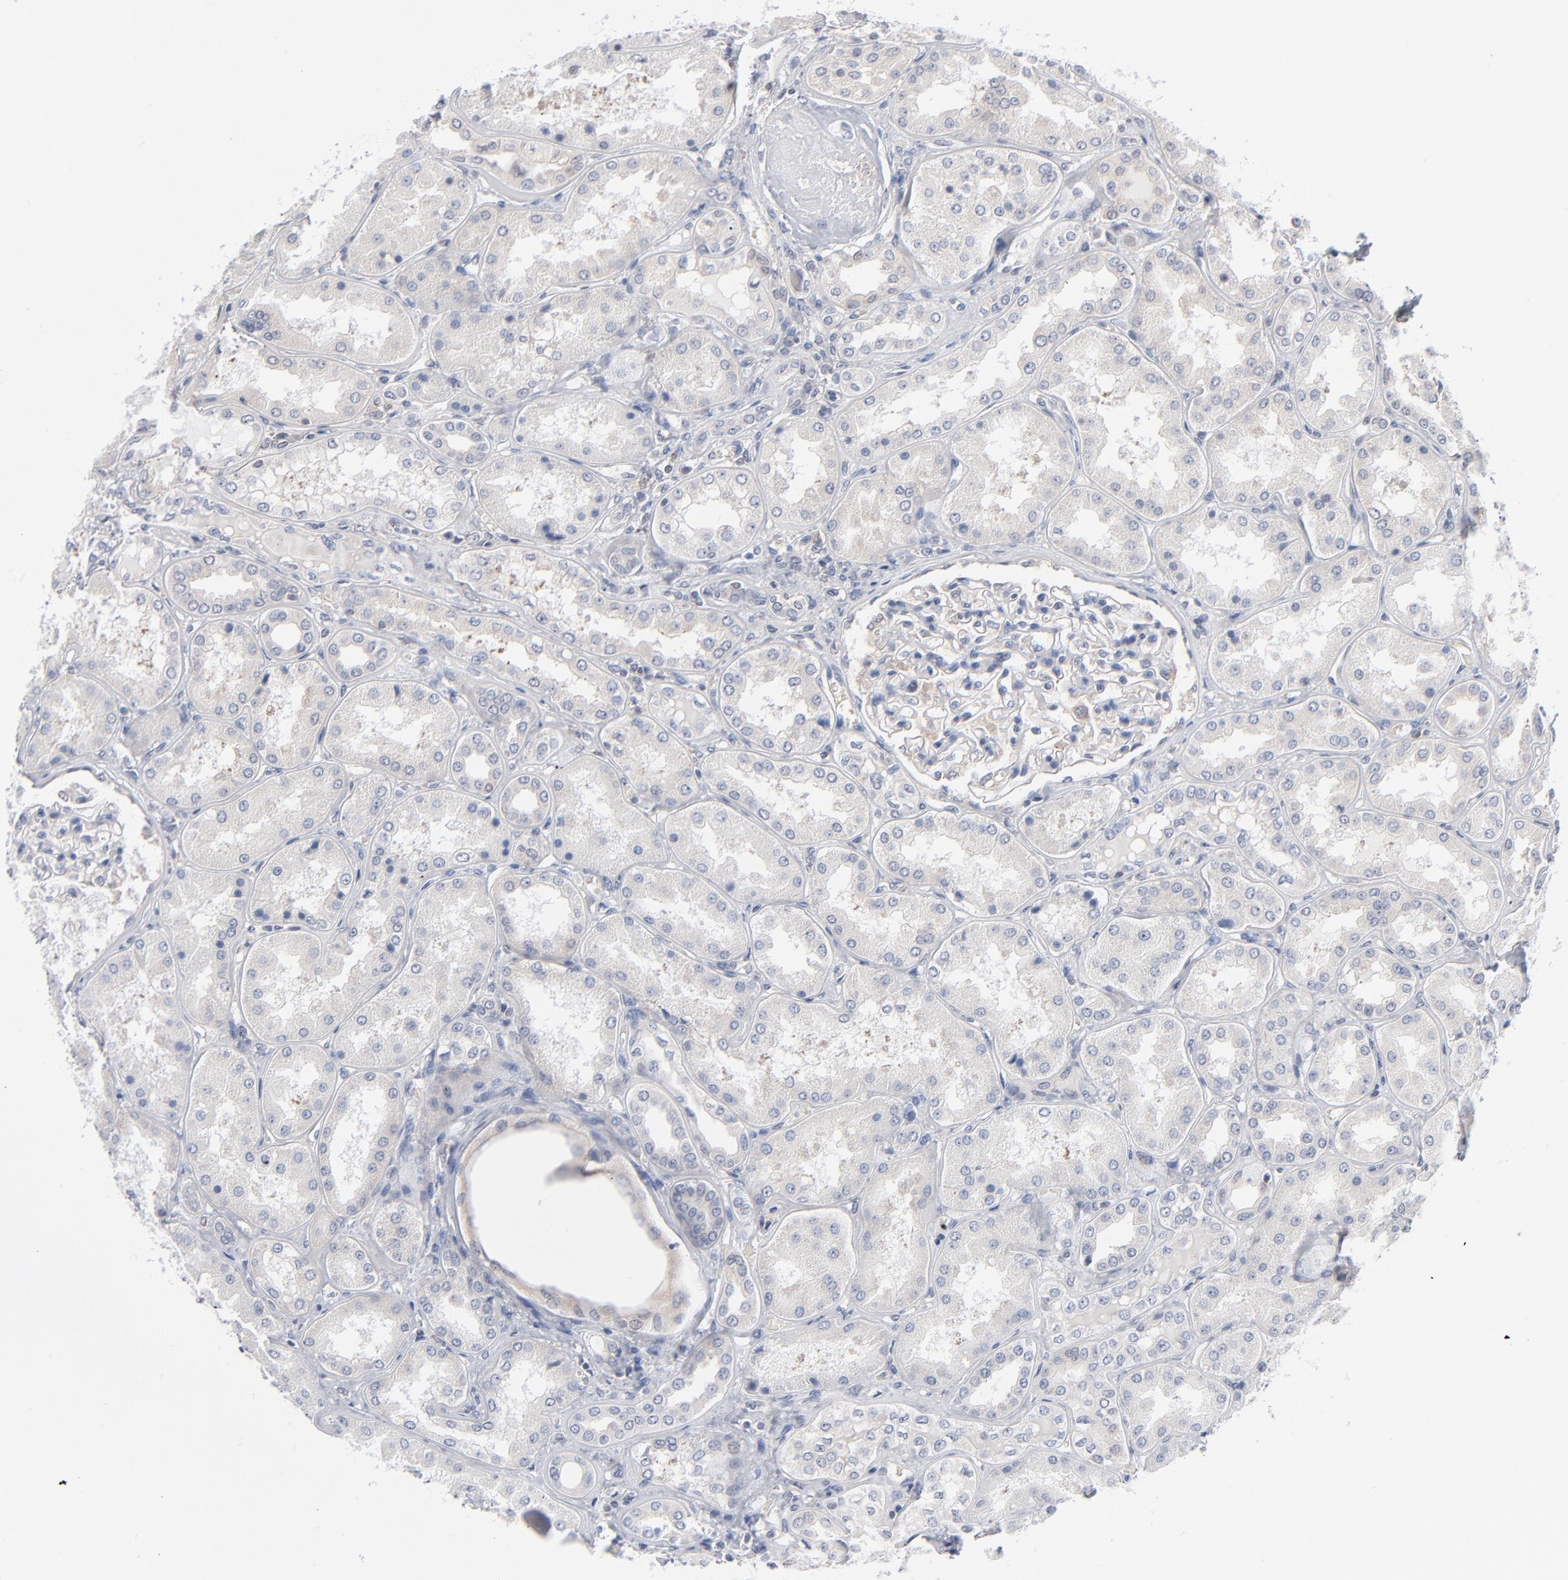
{"staining": {"intensity": "weak", "quantity": "<25%", "location": "cytoplasmic/membranous"}, "tissue": "kidney", "cell_type": "Cells in tubules", "image_type": "normal", "snomed": [{"axis": "morphology", "description": "Normal tissue, NOS"}, {"axis": "topography", "description": "Kidney"}], "caption": "This is an immunohistochemistry histopathology image of unremarkable kidney. There is no positivity in cells in tubules.", "gene": "RPS6KB1", "patient": {"sex": "female", "age": 56}}